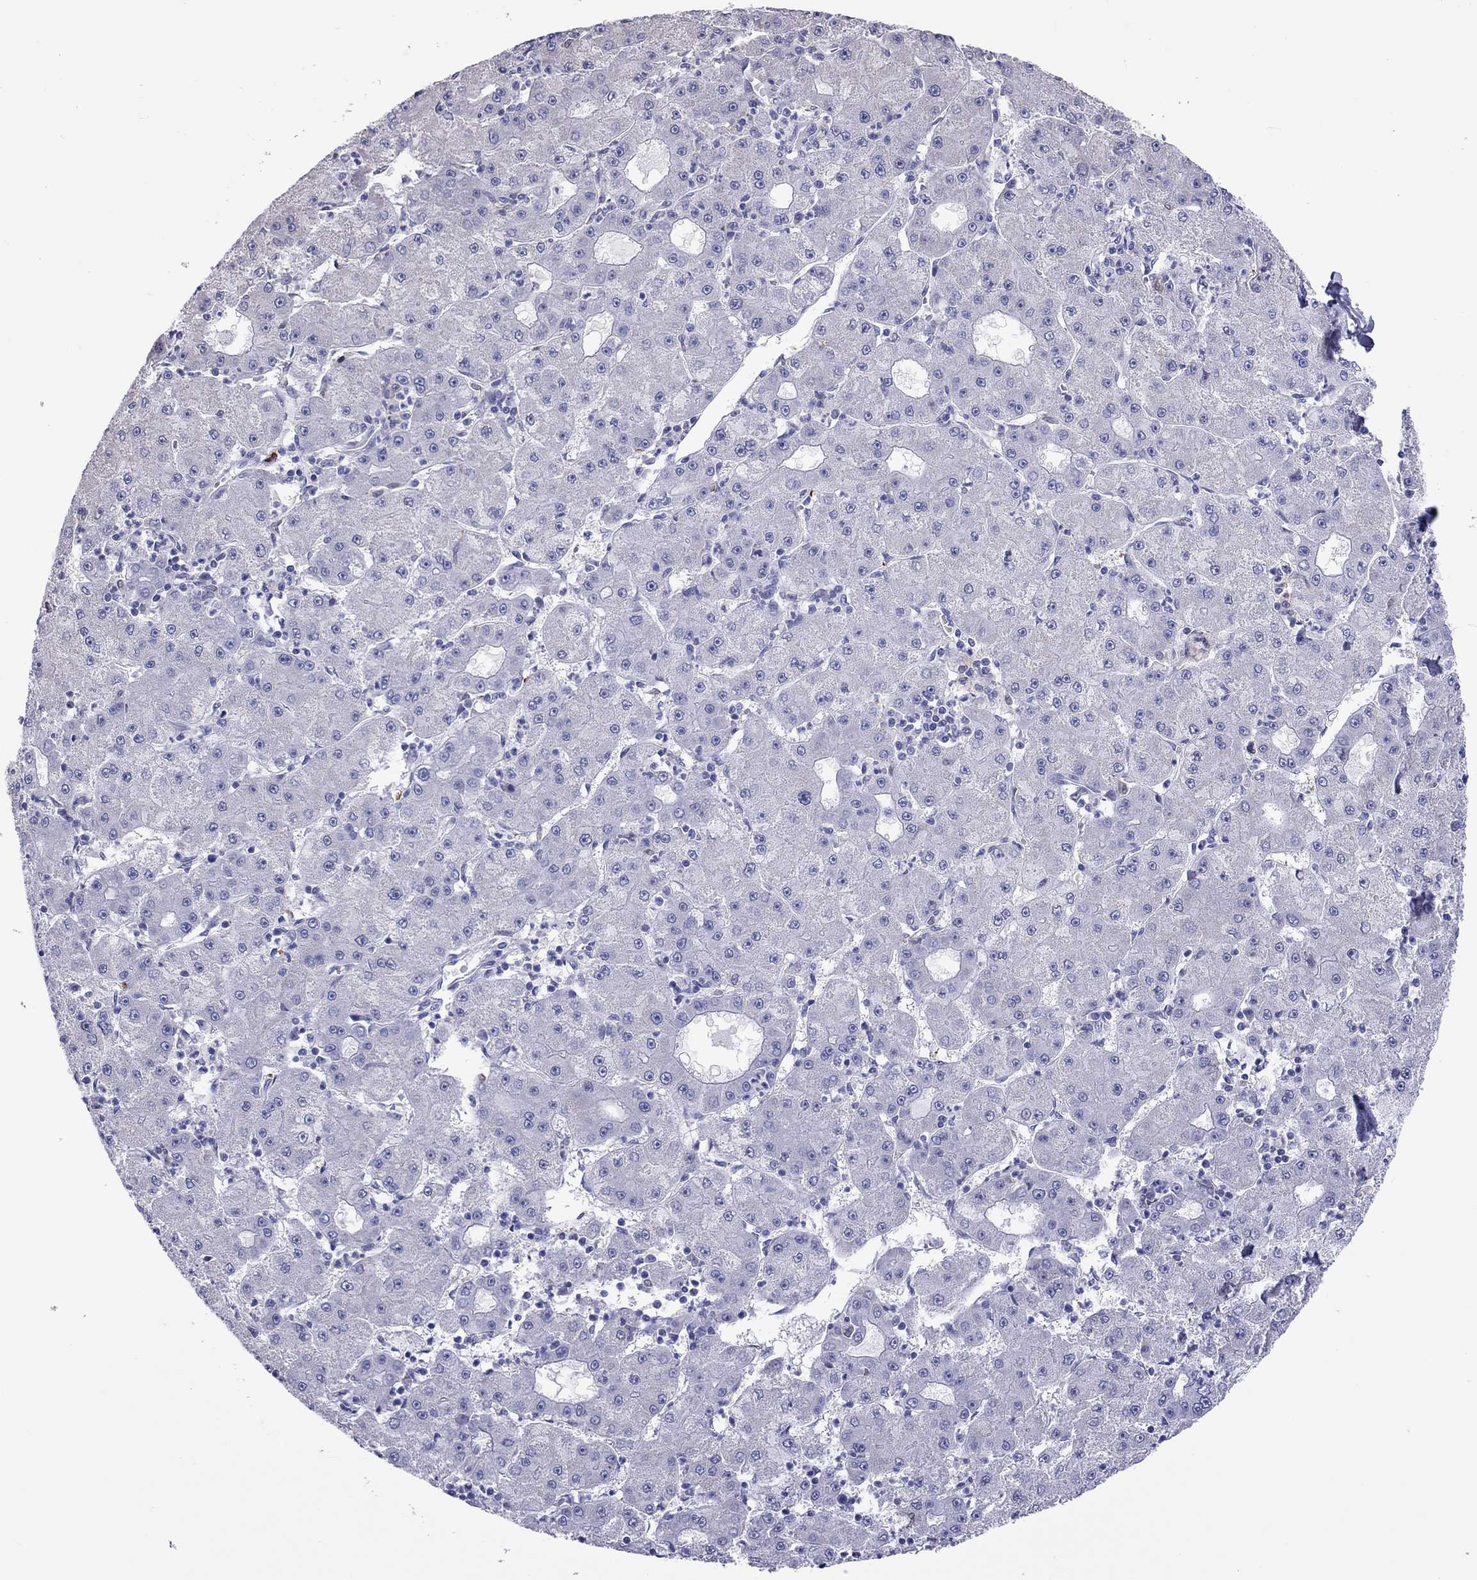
{"staining": {"intensity": "negative", "quantity": "none", "location": "none"}, "tissue": "liver cancer", "cell_type": "Tumor cells", "image_type": "cancer", "snomed": [{"axis": "morphology", "description": "Carcinoma, Hepatocellular, NOS"}, {"axis": "topography", "description": "Liver"}], "caption": "IHC photomicrograph of neoplastic tissue: liver cancer (hepatocellular carcinoma) stained with DAB demonstrates no significant protein positivity in tumor cells.", "gene": "ADORA2A", "patient": {"sex": "male", "age": 73}}